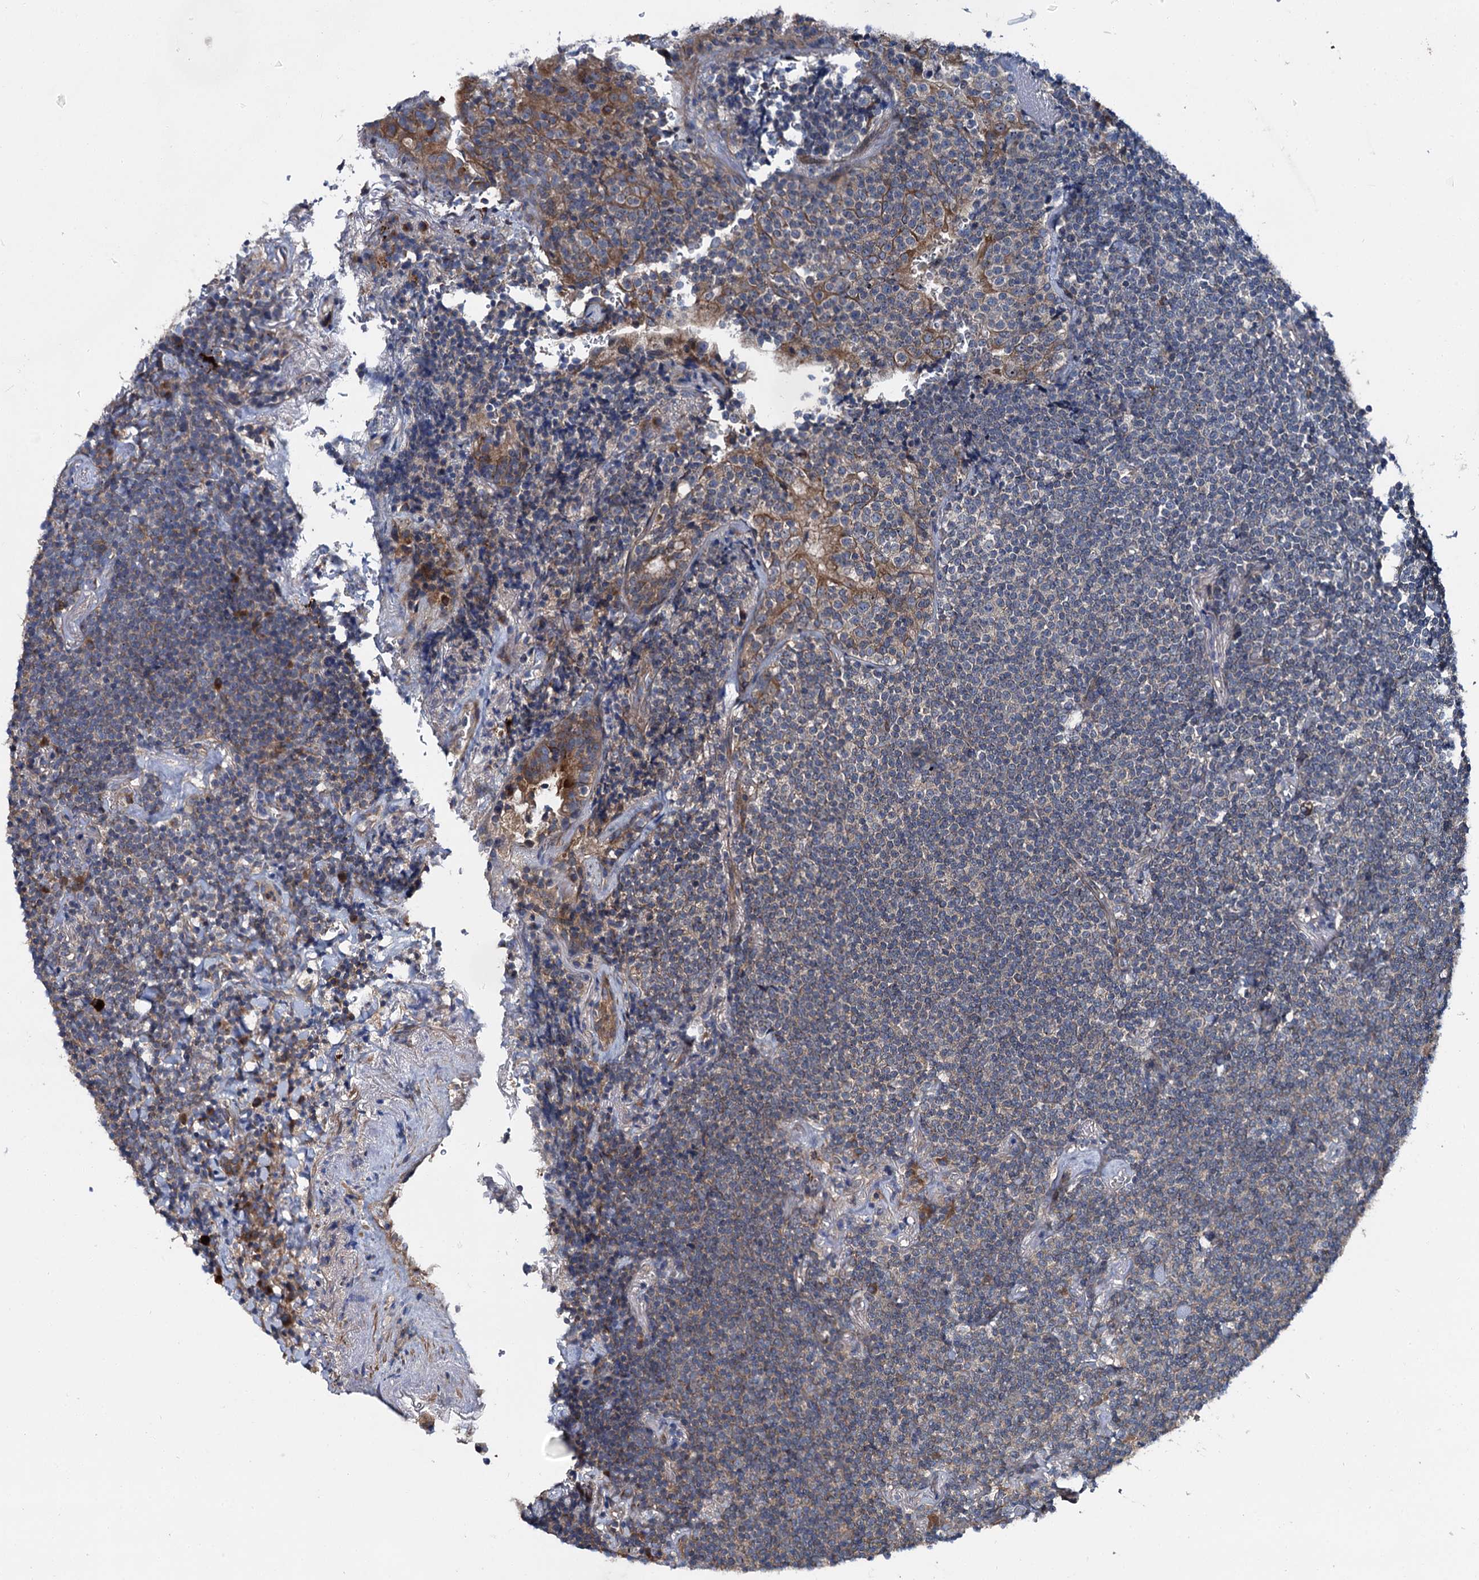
{"staining": {"intensity": "weak", "quantity": "<25%", "location": "cytoplasmic/membranous"}, "tissue": "lymphoma", "cell_type": "Tumor cells", "image_type": "cancer", "snomed": [{"axis": "morphology", "description": "Malignant lymphoma, non-Hodgkin's type, Low grade"}, {"axis": "topography", "description": "Lung"}], "caption": "Malignant lymphoma, non-Hodgkin's type (low-grade) was stained to show a protein in brown. There is no significant positivity in tumor cells.", "gene": "SLC22A25", "patient": {"sex": "female", "age": 71}}